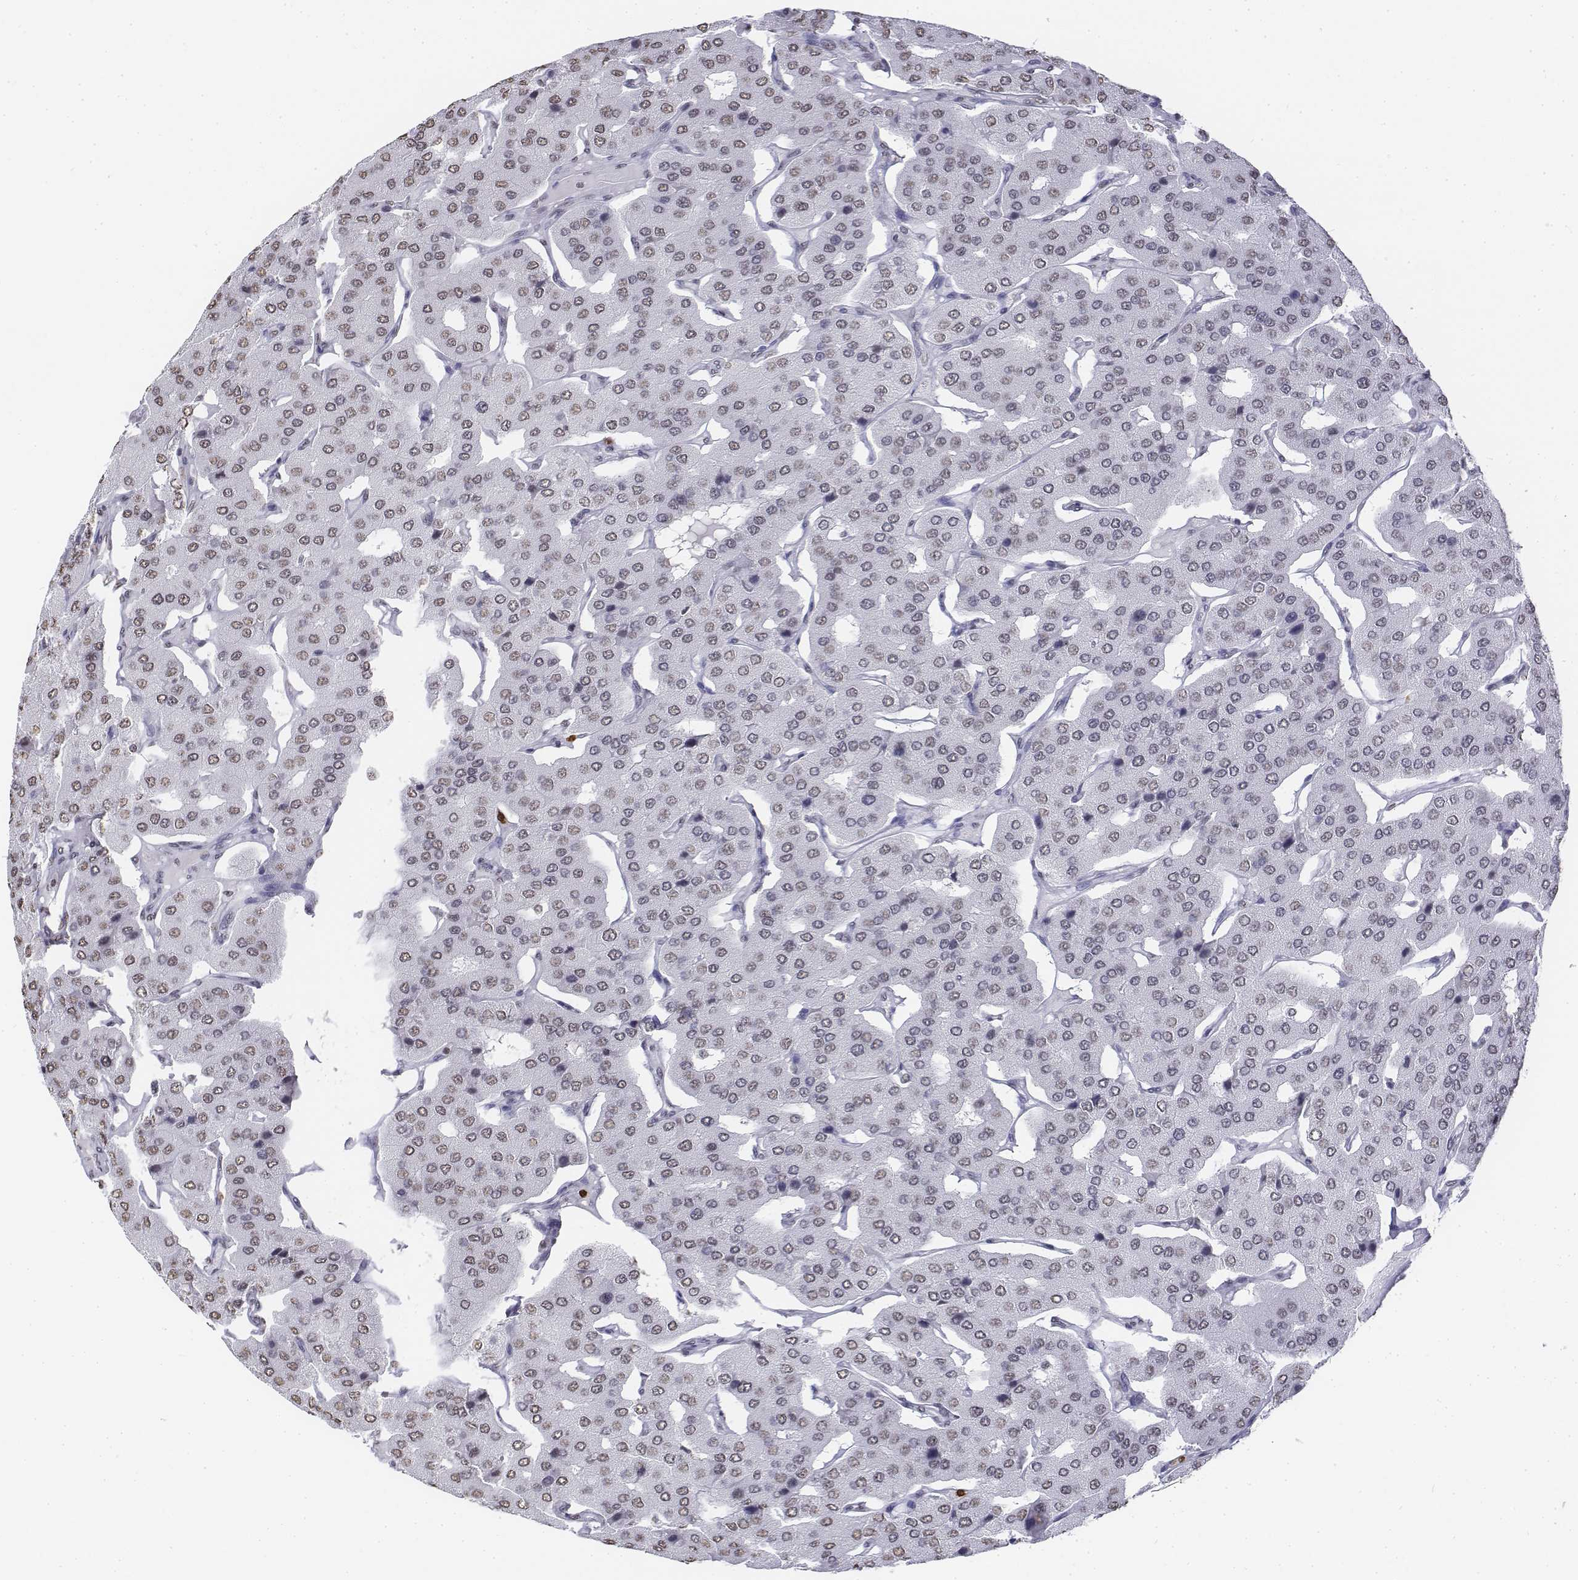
{"staining": {"intensity": "negative", "quantity": "none", "location": "none"}, "tissue": "parathyroid gland", "cell_type": "Glandular cells", "image_type": "normal", "snomed": [{"axis": "morphology", "description": "Normal tissue, NOS"}, {"axis": "morphology", "description": "Adenoma, NOS"}, {"axis": "topography", "description": "Parathyroid gland"}], "caption": "IHC of normal human parathyroid gland exhibits no positivity in glandular cells. (Stains: DAB (3,3'-diaminobenzidine) immunohistochemistry with hematoxylin counter stain, Microscopy: brightfield microscopy at high magnification).", "gene": "CD3E", "patient": {"sex": "female", "age": 86}}